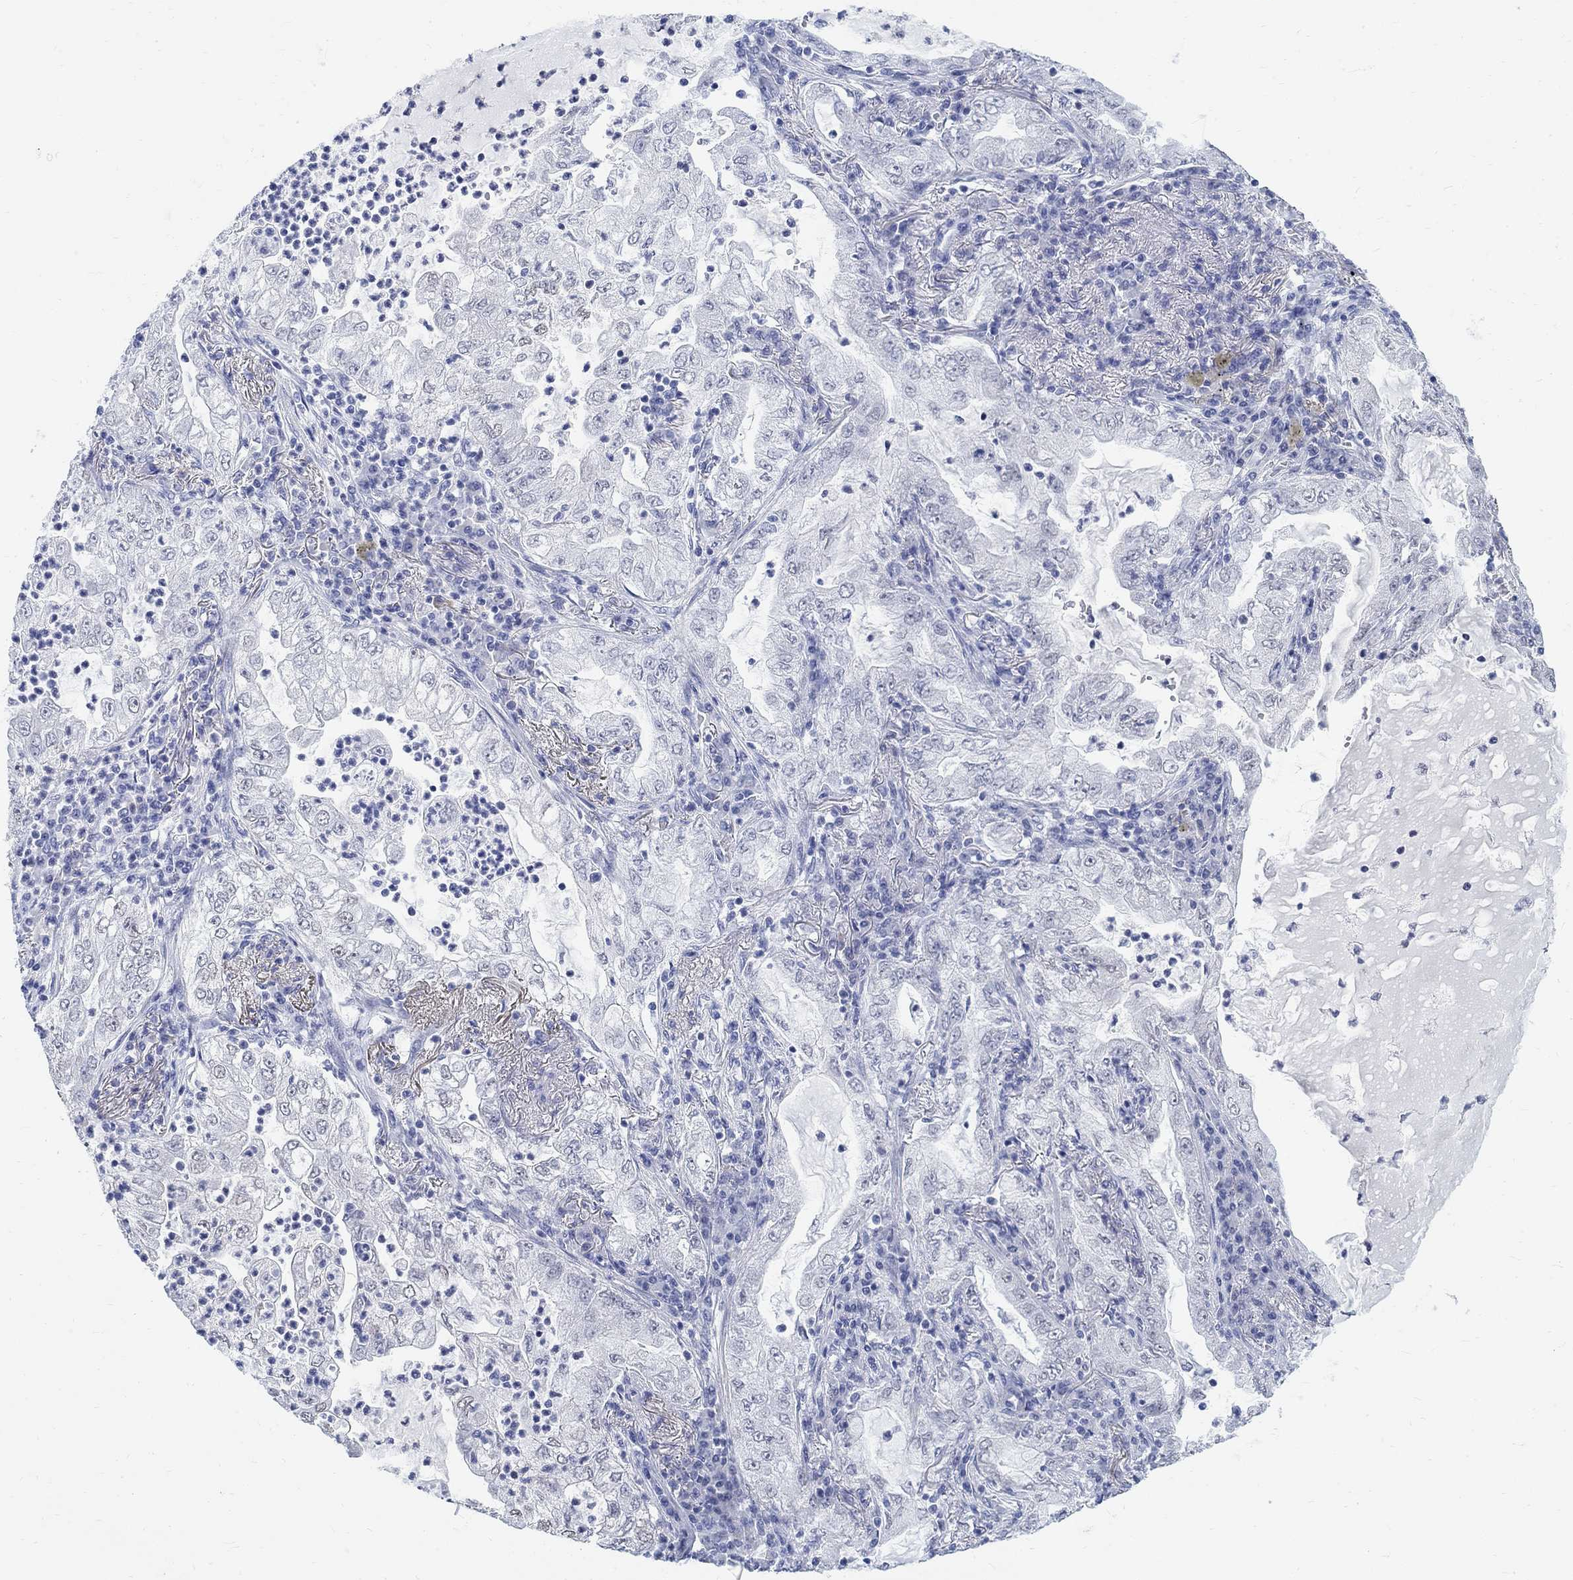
{"staining": {"intensity": "negative", "quantity": "none", "location": "none"}, "tissue": "lung cancer", "cell_type": "Tumor cells", "image_type": "cancer", "snomed": [{"axis": "morphology", "description": "Adenocarcinoma, NOS"}, {"axis": "topography", "description": "Lung"}], "caption": "Histopathology image shows no protein staining in tumor cells of lung adenocarcinoma tissue.", "gene": "ANKS1B", "patient": {"sex": "female", "age": 73}}